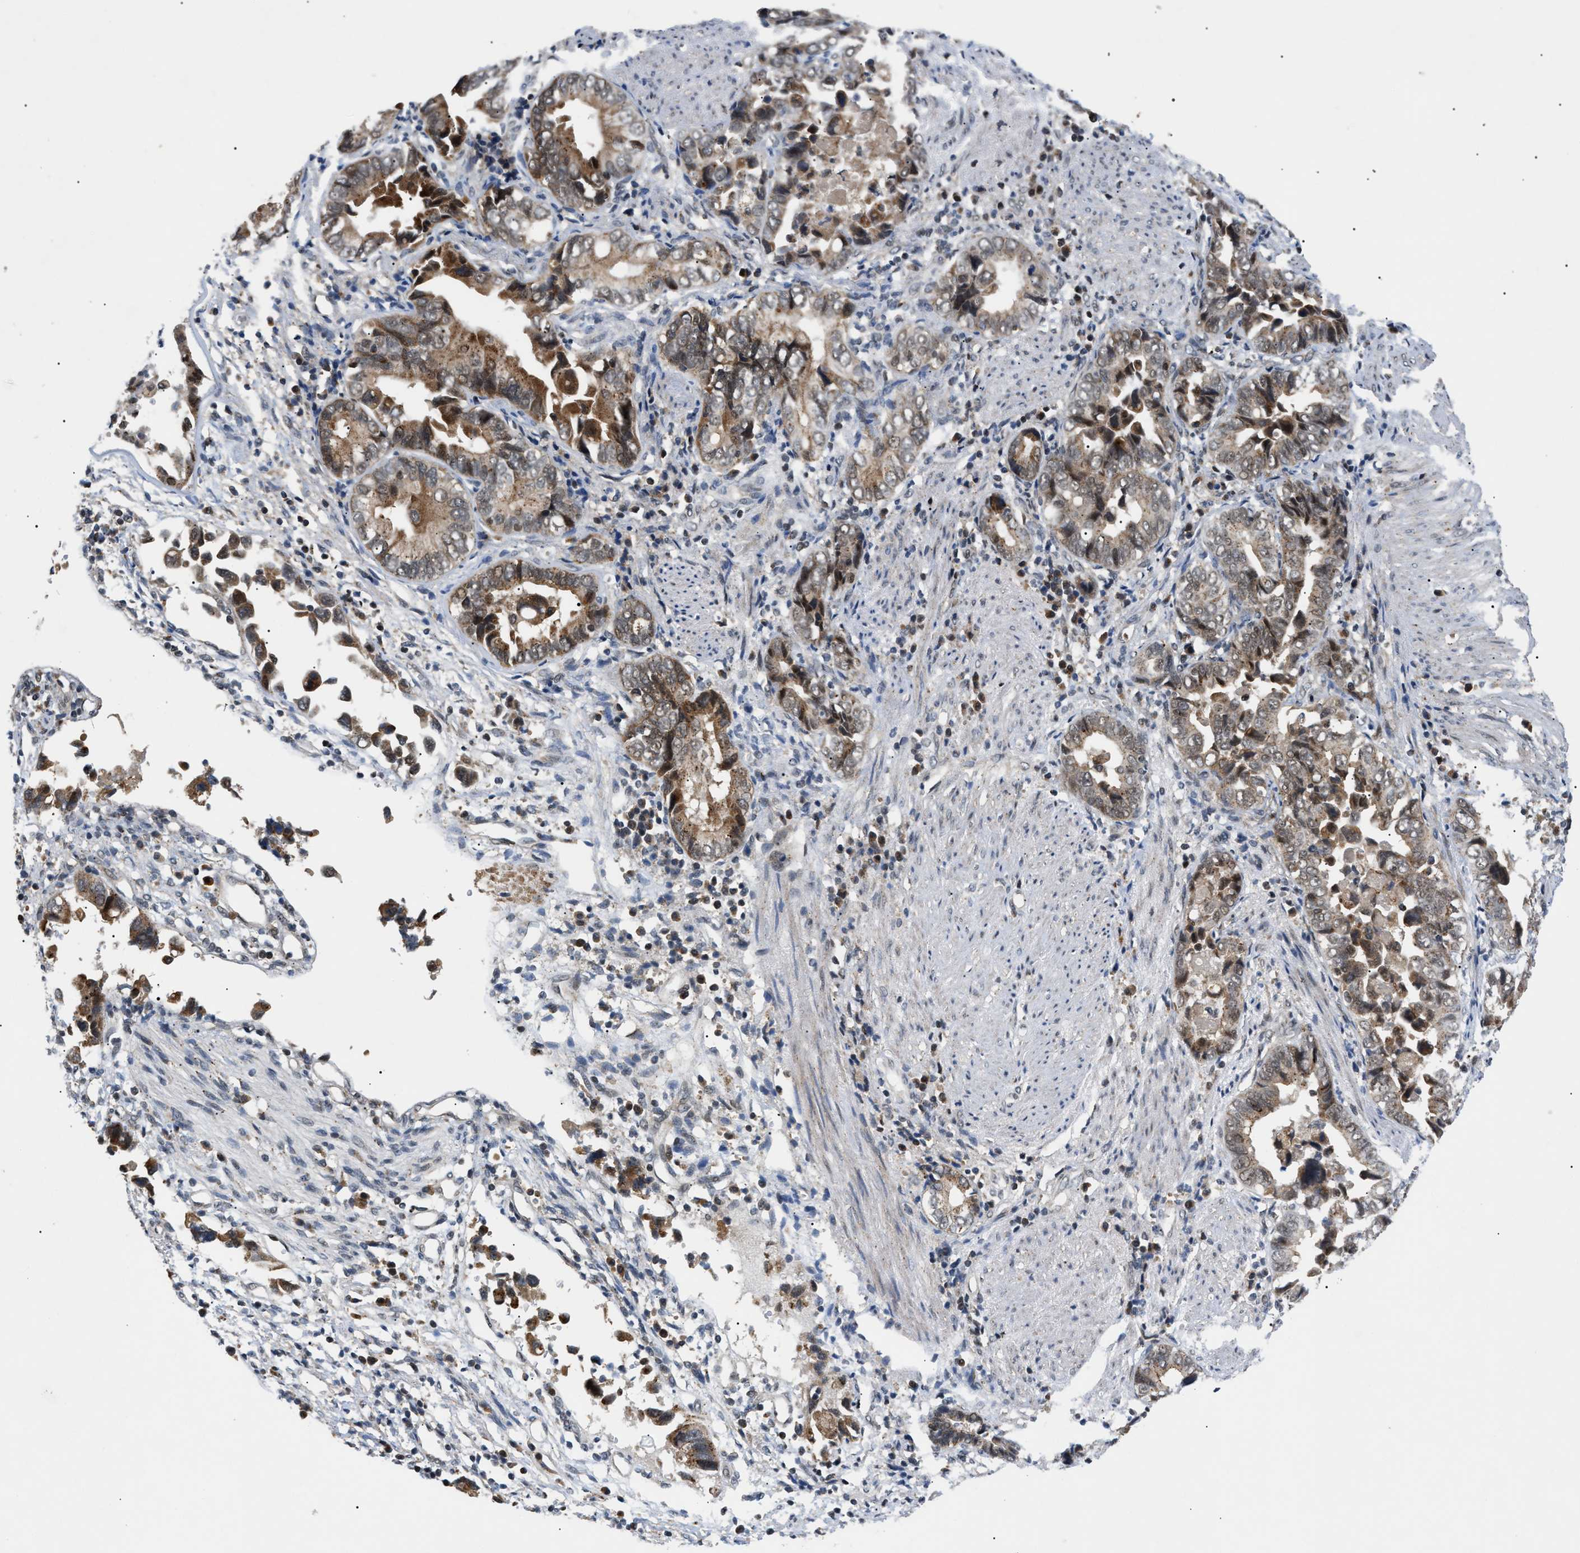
{"staining": {"intensity": "strong", "quantity": "25%-75%", "location": "cytoplasmic/membranous"}, "tissue": "liver cancer", "cell_type": "Tumor cells", "image_type": "cancer", "snomed": [{"axis": "morphology", "description": "Cholangiocarcinoma"}, {"axis": "topography", "description": "Liver"}], "caption": "Human liver cancer (cholangiocarcinoma) stained with a protein marker shows strong staining in tumor cells.", "gene": "ZBTB11", "patient": {"sex": "female", "age": 79}}